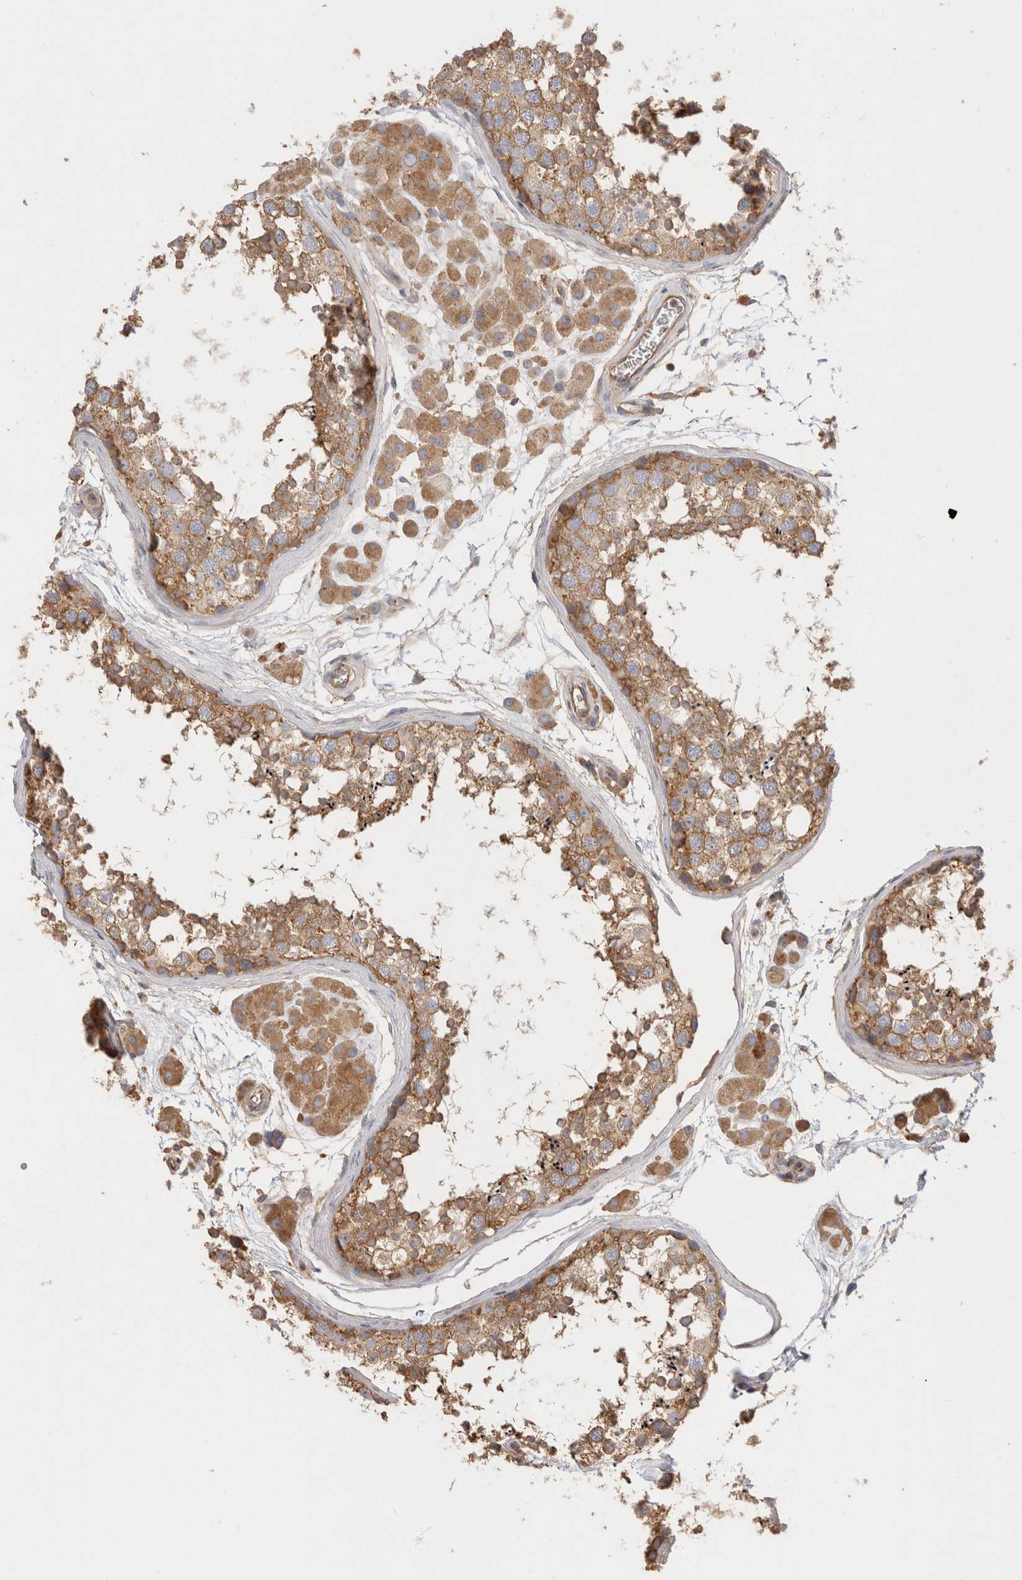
{"staining": {"intensity": "moderate", "quantity": ">75%", "location": "cytoplasmic/membranous"}, "tissue": "testis", "cell_type": "Cells in seminiferous ducts", "image_type": "normal", "snomed": [{"axis": "morphology", "description": "Normal tissue, NOS"}, {"axis": "topography", "description": "Testis"}], "caption": "Testis stained with immunohistochemistry displays moderate cytoplasmic/membranous expression in approximately >75% of cells in seminiferous ducts. The staining was performed using DAB (3,3'-diaminobenzidine), with brown indicating positive protein expression. Nuclei are stained blue with hematoxylin.", "gene": "CHMP6", "patient": {"sex": "male", "age": 56}}